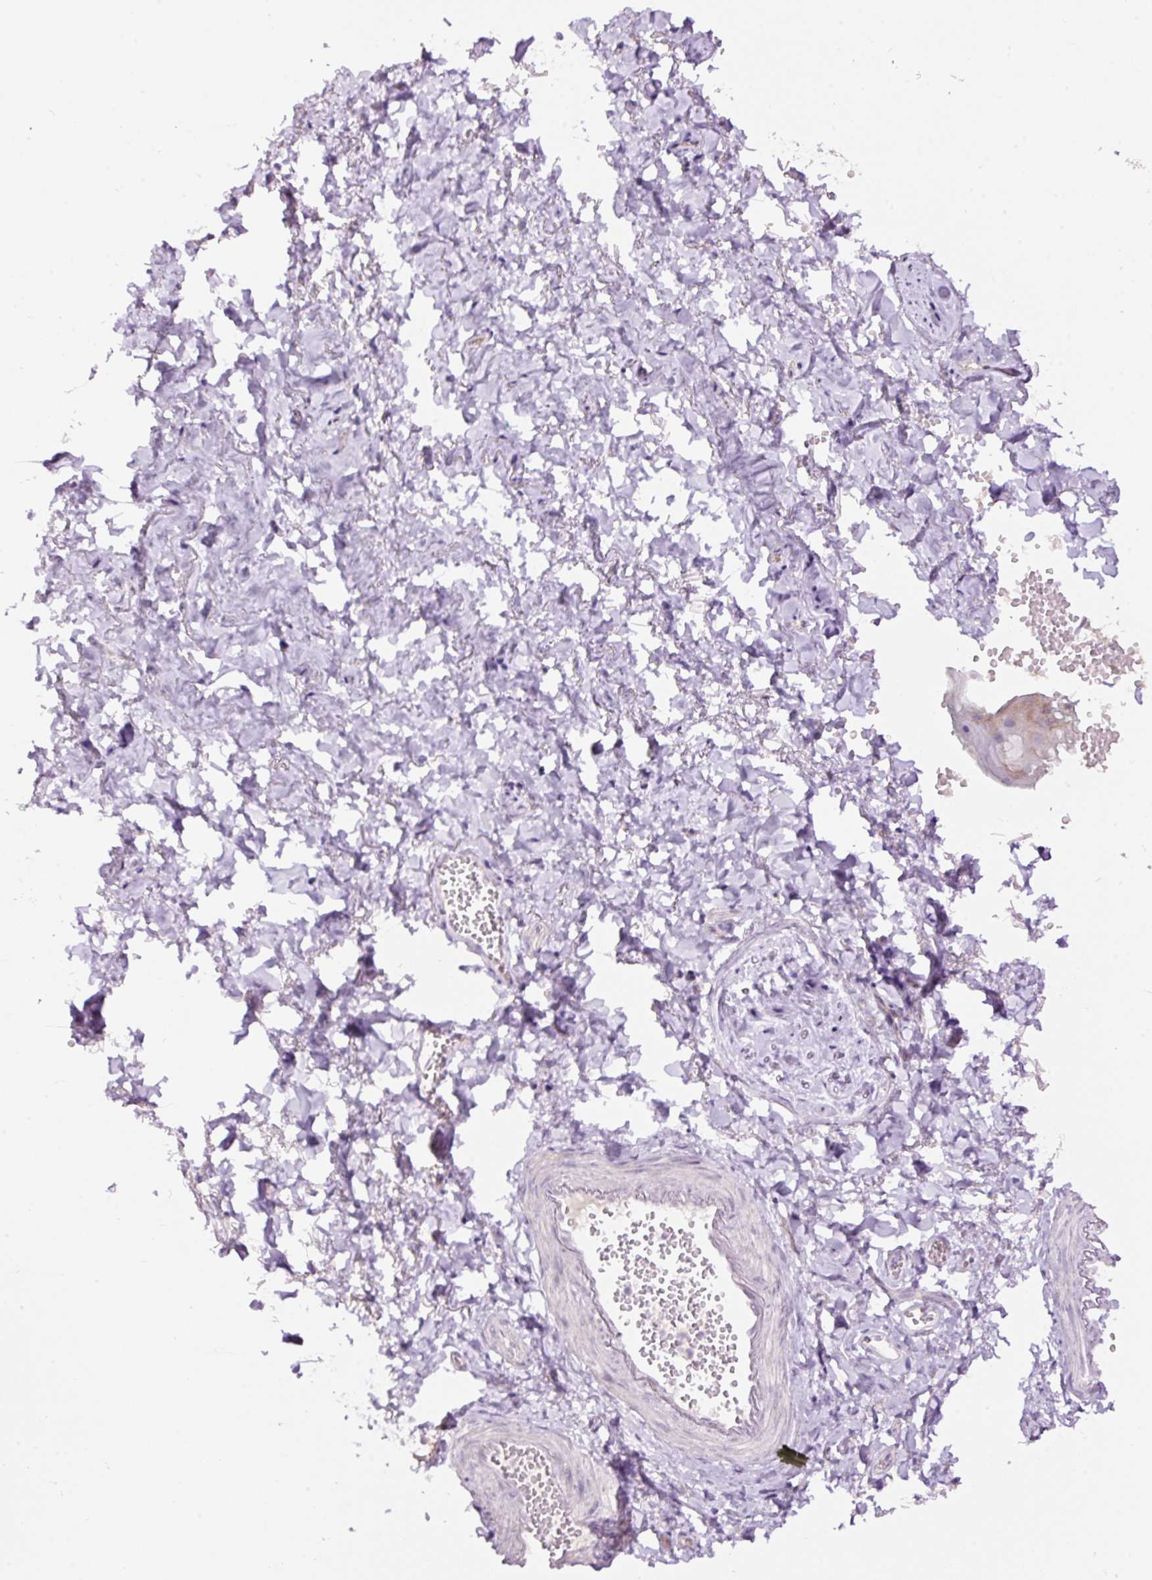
{"staining": {"intensity": "negative", "quantity": "none", "location": "none"}, "tissue": "adipose tissue", "cell_type": "Adipocytes", "image_type": "normal", "snomed": [{"axis": "morphology", "description": "Normal tissue, NOS"}, {"axis": "topography", "description": "Vulva"}, {"axis": "topography", "description": "Vagina"}, {"axis": "topography", "description": "Peripheral nerve tissue"}], "caption": "There is no significant positivity in adipocytes of adipose tissue. (Brightfield microscopy of DAB (3,3'-diaminobenzidine) immunohistochemistry (IHC) at high magnification).", "gene": "RSPO2", "patient": {"sex": "female", "age": 66}}